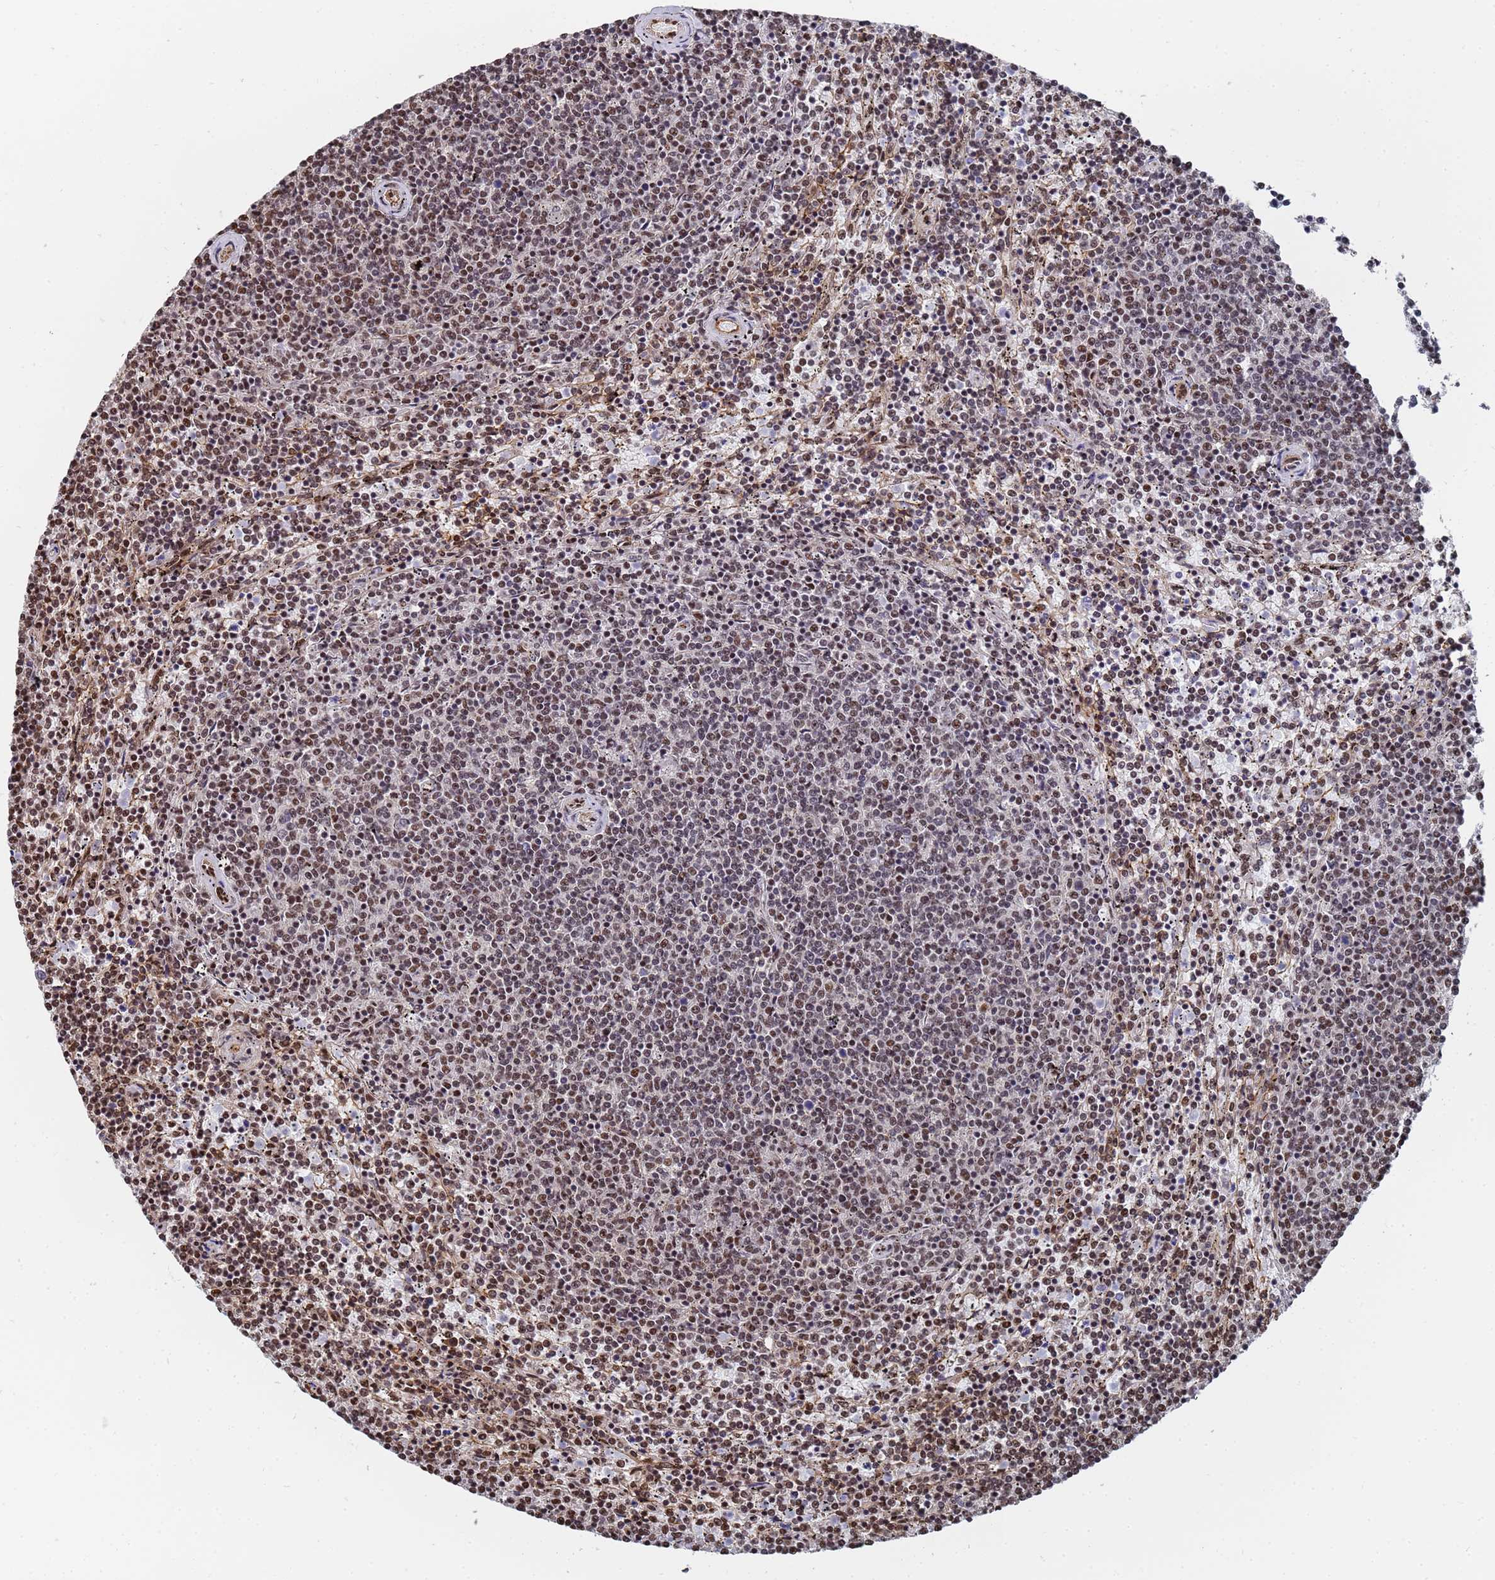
{"staining": {"intensity": "moderate", "quantity": ">75%", "location": "nuclear"}, "tissue": "lymphoma", "cell_type": "Tumor cells", "image_type": "cancer", "snomed": [{"axis": "morphology", "description": "Malignant lymphoma, non-Hodgkin's type, Low grade"}, {"axis": "topography", "description": "Spleen"}], "caption": "Immunohistochemical staining of human lymphoma displays moderate nuclear protein expression in about >75% of tumor cells.", "gene": "RAVER2", "patient": {"sex": "female", "age": 50}}